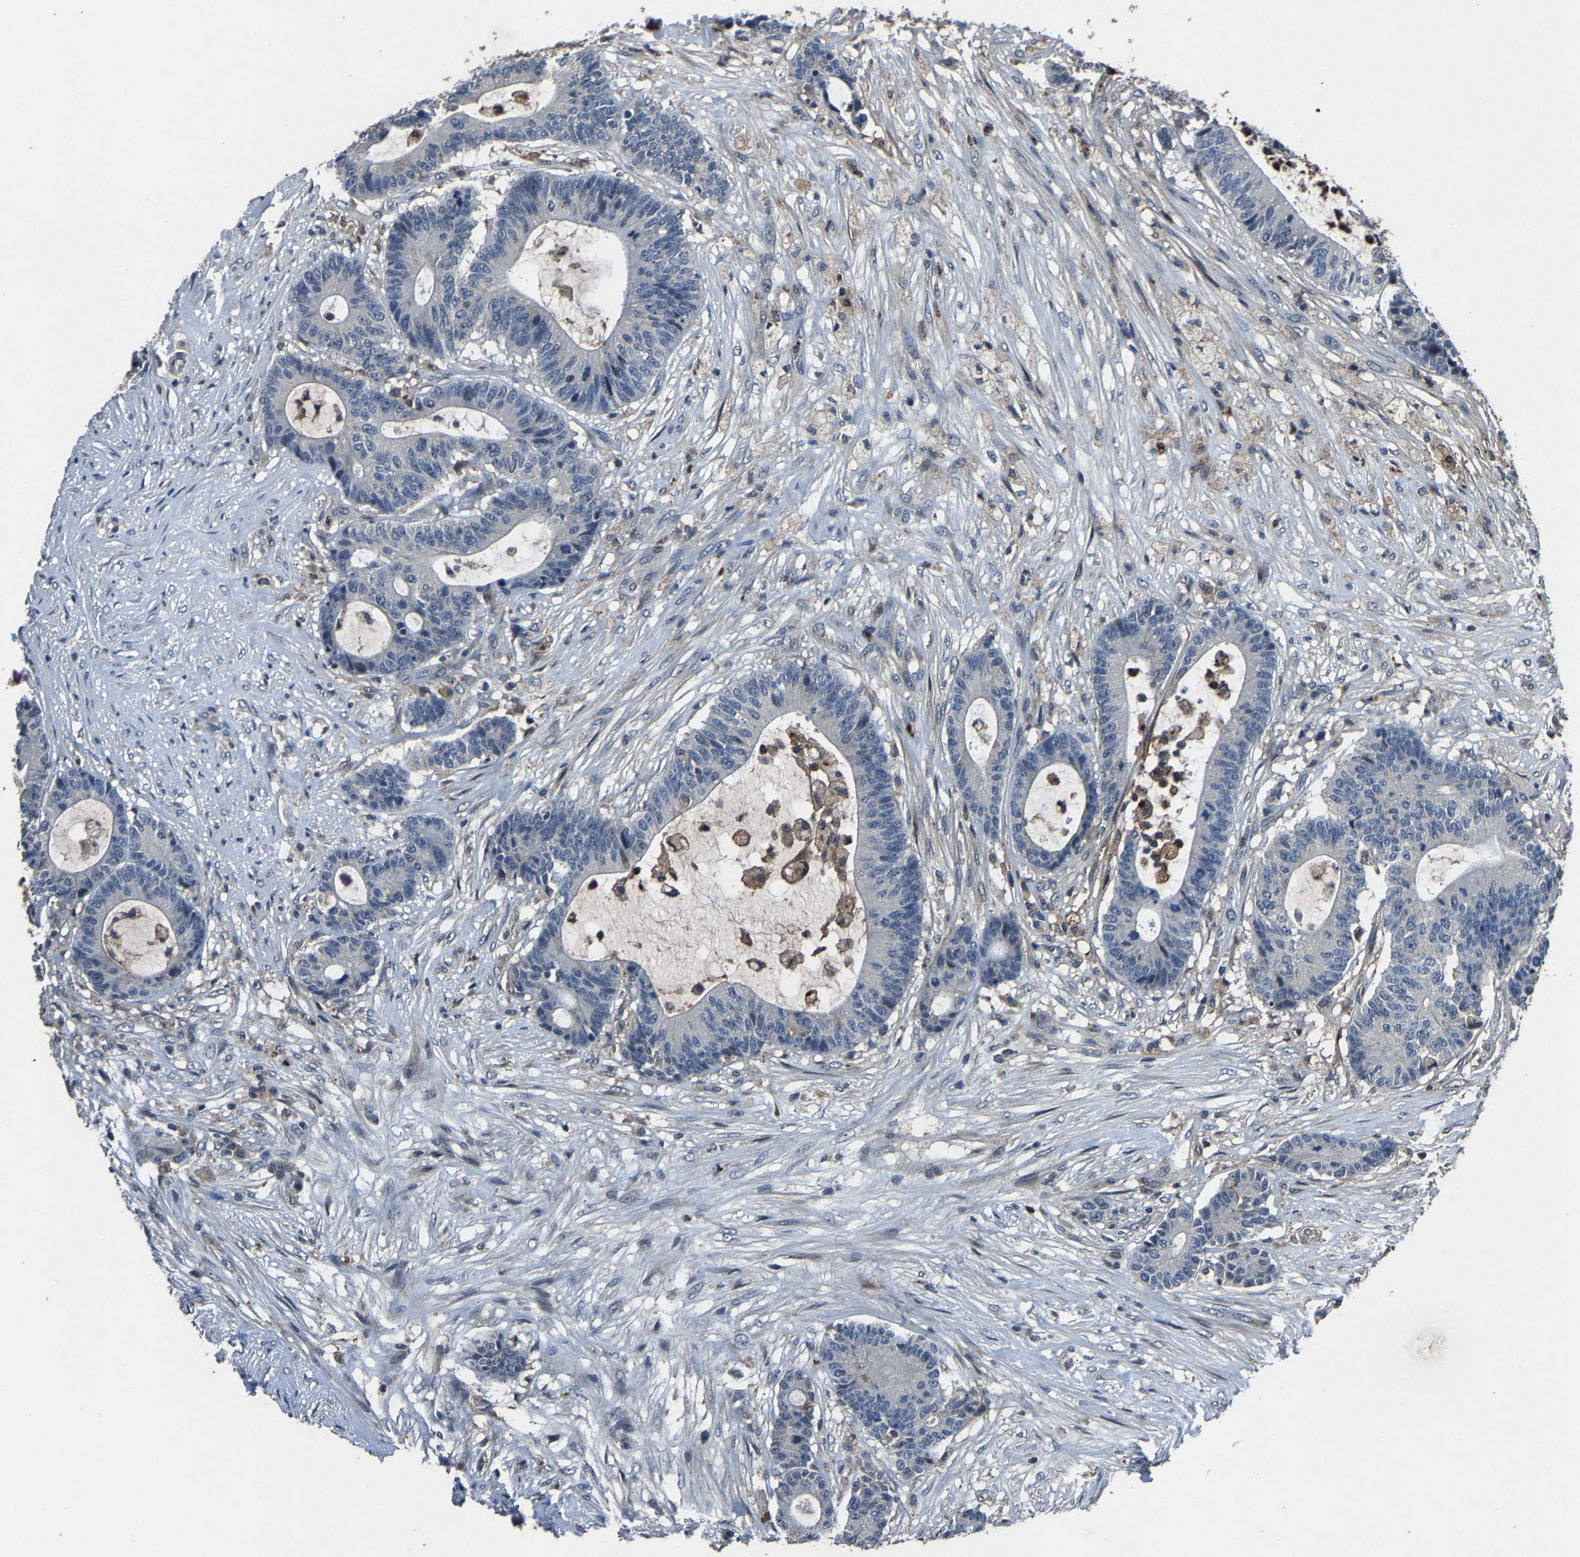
{"staining": {"intensity": "negative", "quantity": "none", "location": "none"}, "tissue": "colorectal cancer", "cell_type": "Tumor cells", "image_type": "cancer", "snomed": [{"axis": "morphology", "description": "Adenocarcinoma, NOS"}, {"axis": "topography", "description": "Colon"}], "caption": "This is an immunohistochemistry (IHC) photomicrograph of colorectal cancer. There is no staining in tumor cells.", "gene": "PCNX2", "patient": {"sex": "female", "age": 84}}